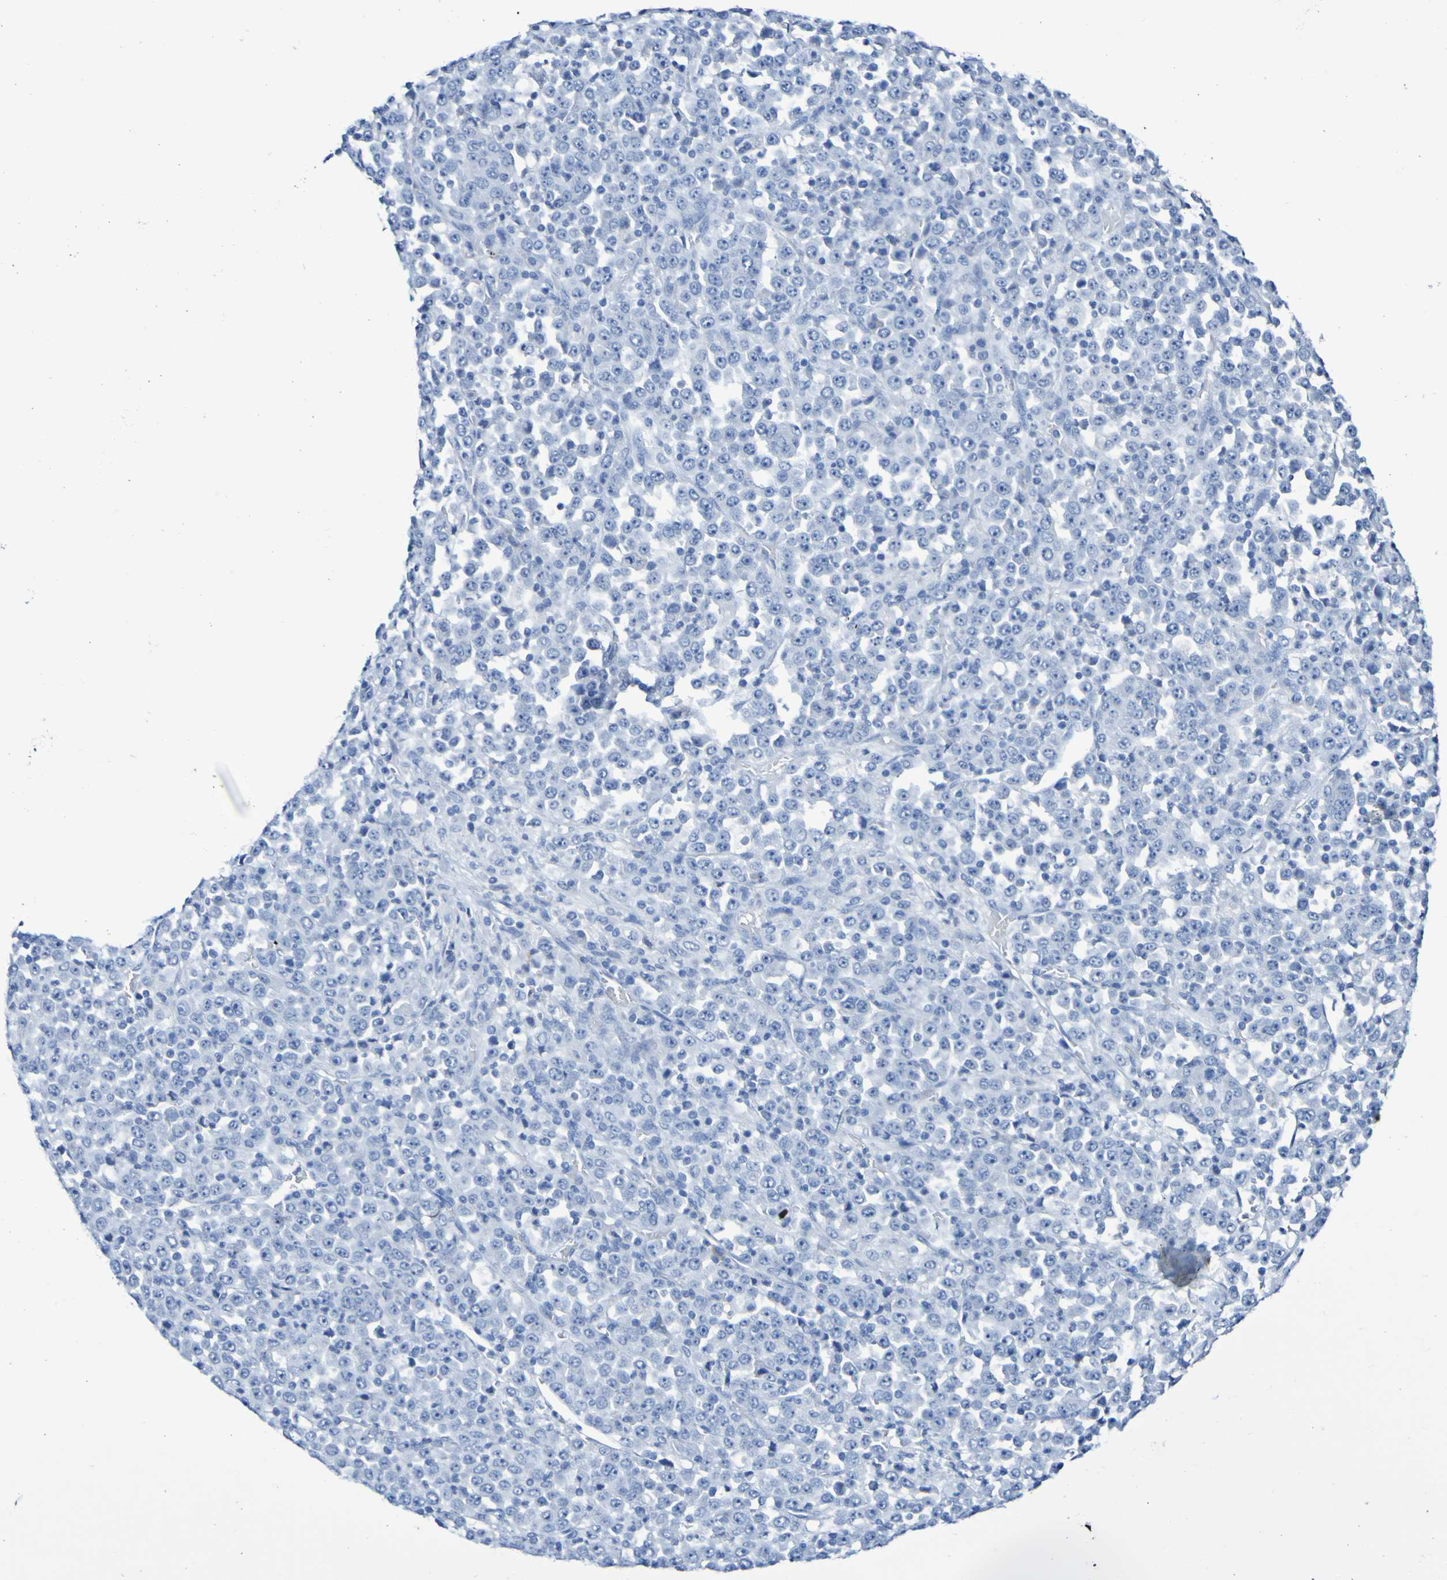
{"staining": {"intensity": "negative", "quantity": "none", "location": "none"}, "tissue": "stomach cancer", "cell_type": "Tumor cells", "image_type": "cancer", "snomed": [{"axis": "morphology", "description": "Normal tissue, NOS"}, {"axis": "morphology", "description": "Adenocarcinoma, NOS"}, {"axis": "topography", "description": "Stomach, upper"}, {"axis": "topography", "description": "Stomach"}], "caption": "High power microscopy image of an immunohistochemistry (IHC) photomicrograph of adenocarcinoma (stomach), revealing no significant positivity in tumor cells.", "gene": "SGCB", "patient": {"sex": "male", "age": 59}}